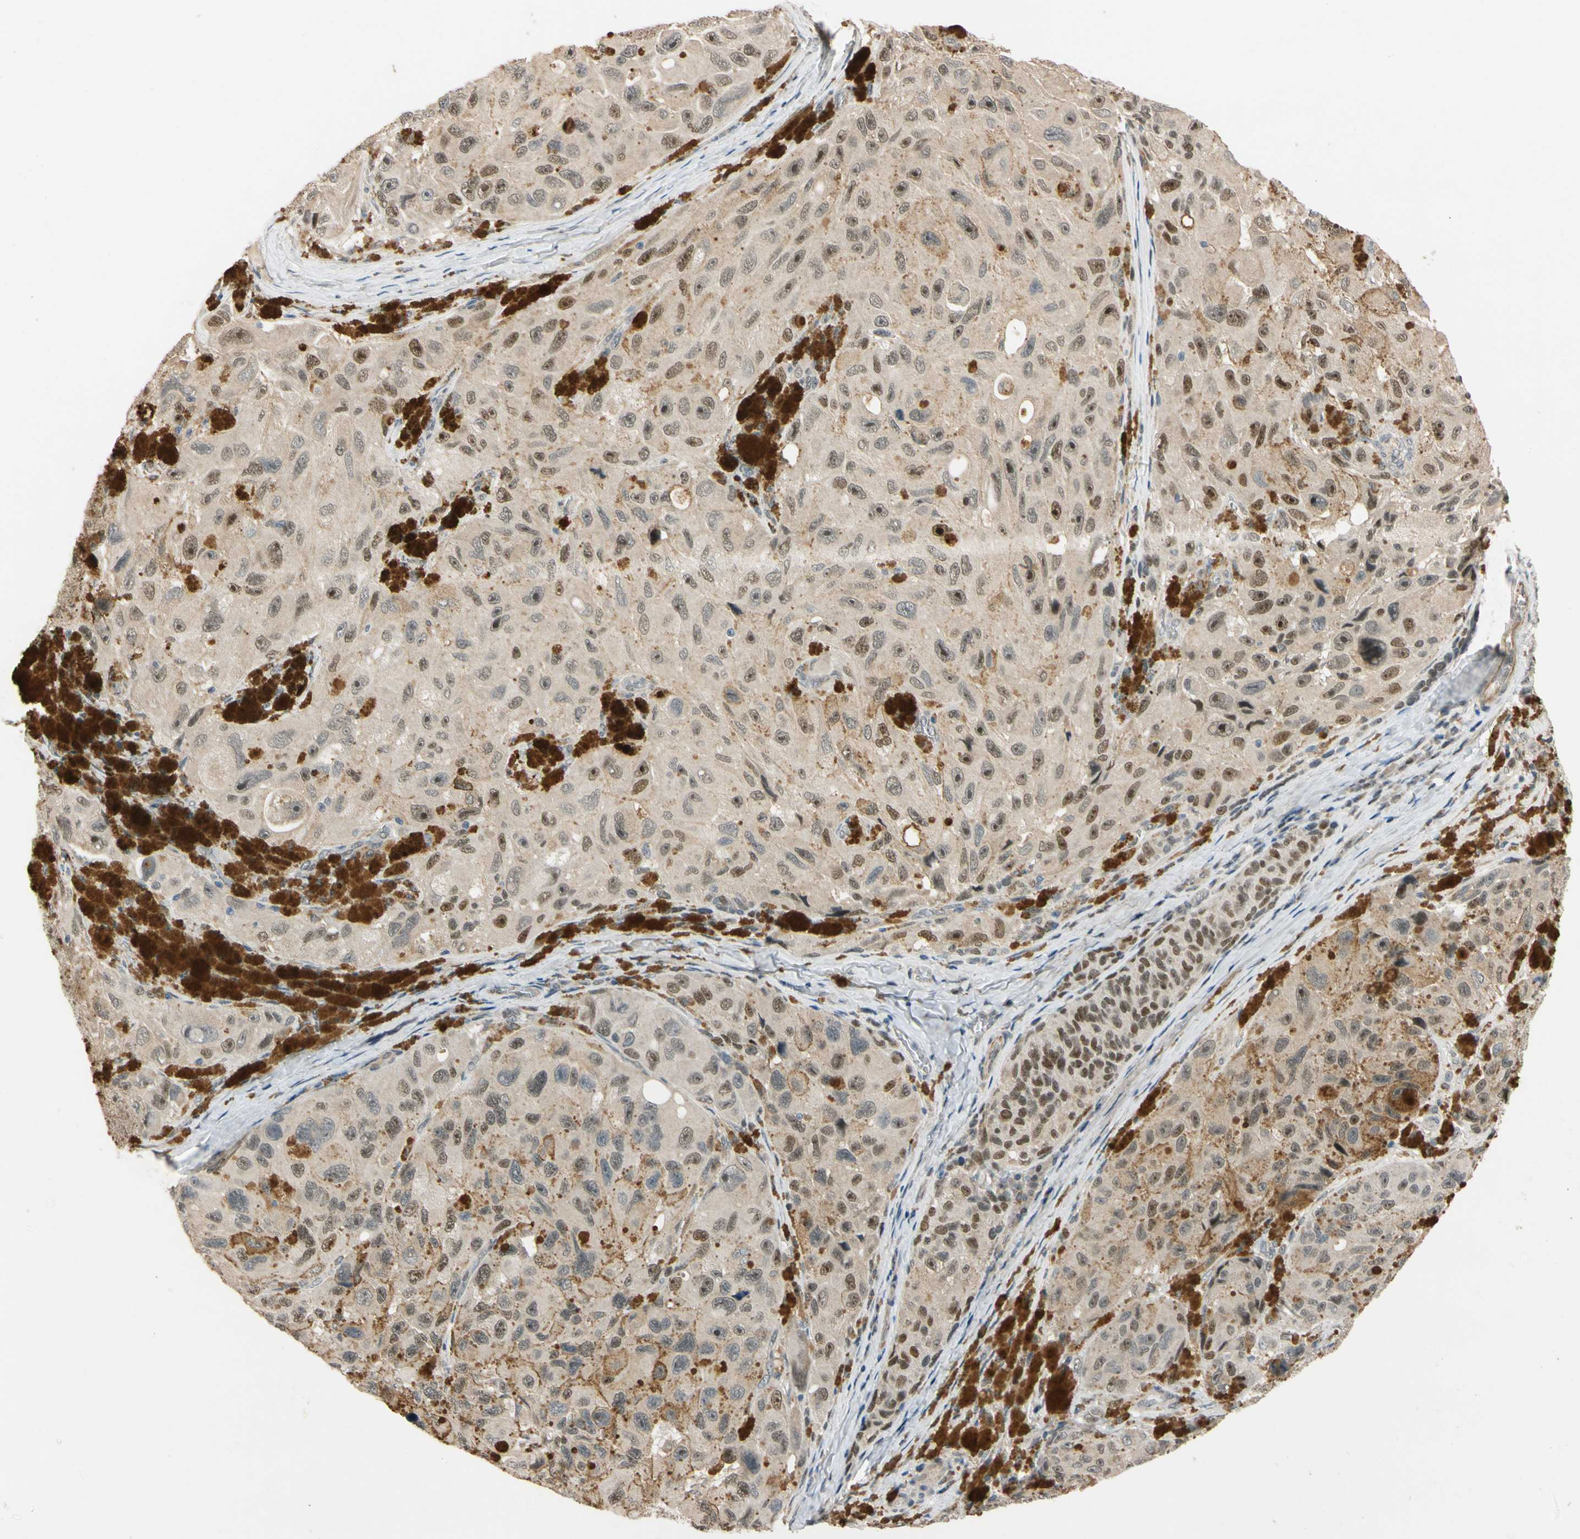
{"staining": {"intensity": "moderate", "quantity": ">75%", "location": "cytoplasmic/membranous,nuclear"}, "tissue": "melanoma", "cell_type": "Tumor cells", "image_type": "cancer", "snomed": [{"axis": "morphology", "description": "Malignant melanoma, NOS"}, {"axis": "topography", "description": "Skin"}], "caption": "Immunohistochemistry (IHC) of human melanoma displays medium levels of moderate cytoplasmic/membranous and nuclear positivity in approximately >75% of tumor cells.", "gene": "RIOX2", "patient": {"sex": "female", "age": 73}}